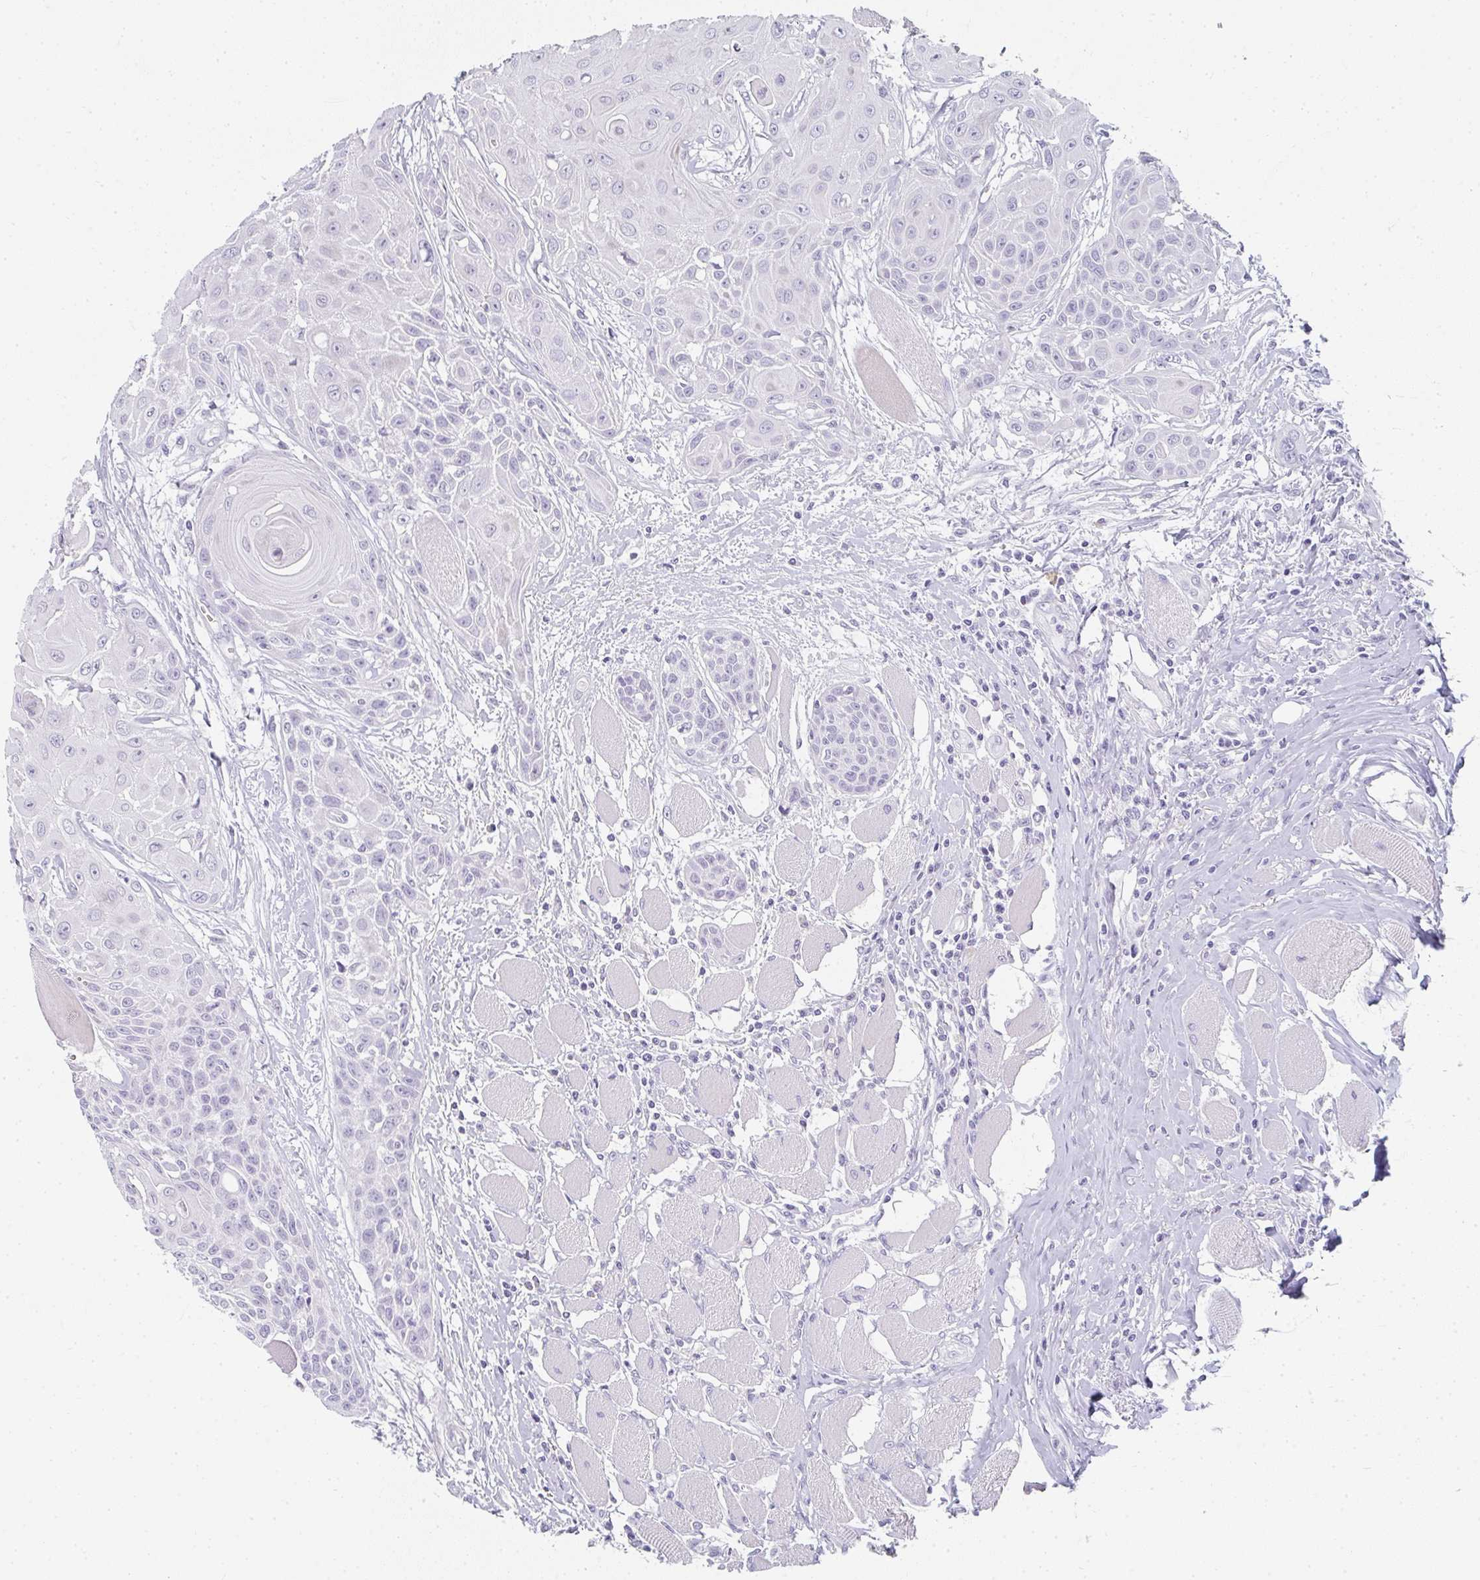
{"staining": {"intensity": "negative", "quantity": "none", "location": "none"}, "tissue": "head and neck cancer", "cell_type": "Tumor cells", "image_type": "cancer", "snomed": [{"axis": "morphology", "description": "Squamous cell carcinoma, NOS"}, {"axis": "topography", "description": "Head-Neck"}], "caption": "This is an immunohistochemistry (IHC) micrograph of squamous cell carcinoma (head and neck). There is no expression in tumor cells.", "gene": "NEU2", "patient": {"sex": "female", "age": 73}}